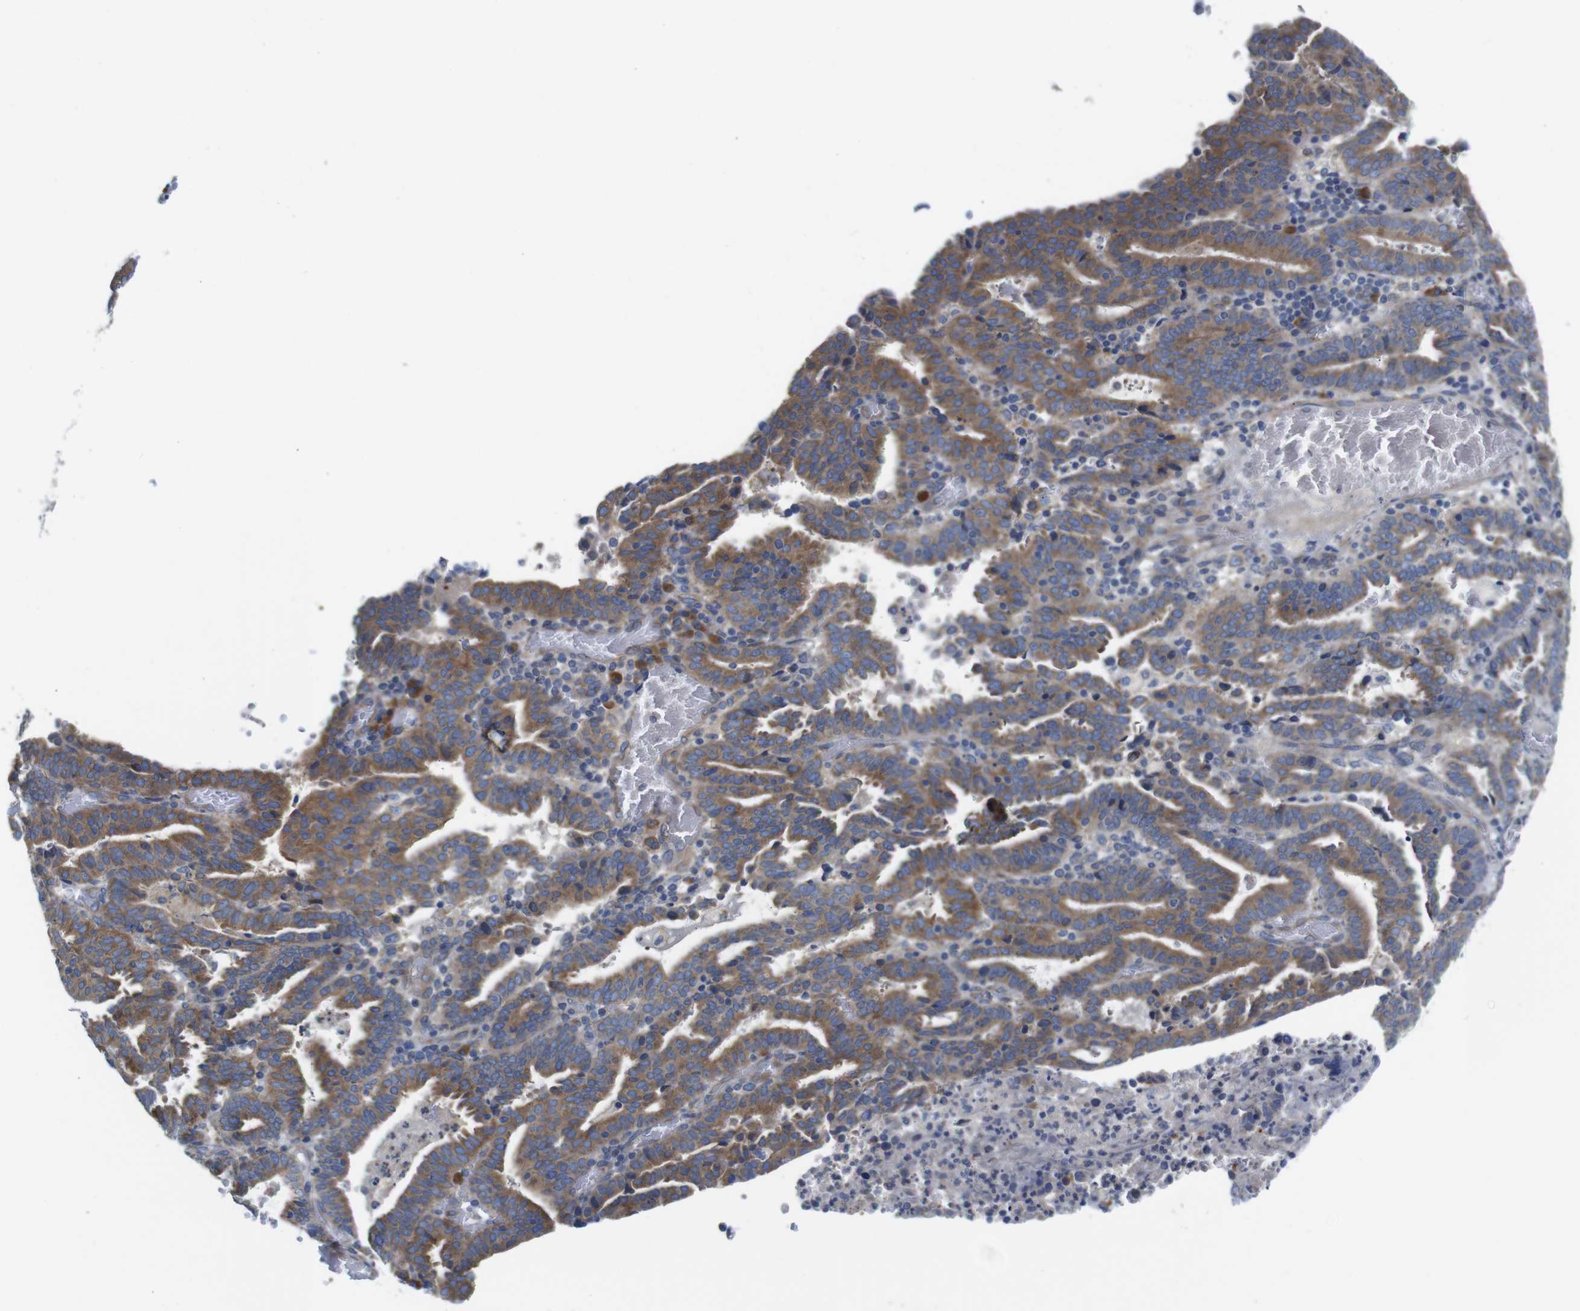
{"staining": {"intensity": "moderate", "quantity": ">75%", "location": "cytoplasmic/membranous"}, "tissue": "endometrial cancer", "cell_type": "Tumor cells", "image_type": "cancer", "snomed": [{"axis": "morphology", "description": "Adenocarcinoma, NOS"}, {"axis": "topography", "description": "Uterus"}], "caption": "High-power microscopy captured an IHC photomicrograph of endometrial adenocarcinoma, revealing moderate cytoplasmic/membranous positivity in about >75% of tumor cells. The staining was performed using DAB (3,3'-diaminobenzidine) to visualize the protein expression in brown, while the nuclei were stained in blue with hematoxylin (Magnification: 20x).", "gene": "DDRGK1", "patient": {"sex": "female", "age": 83}}